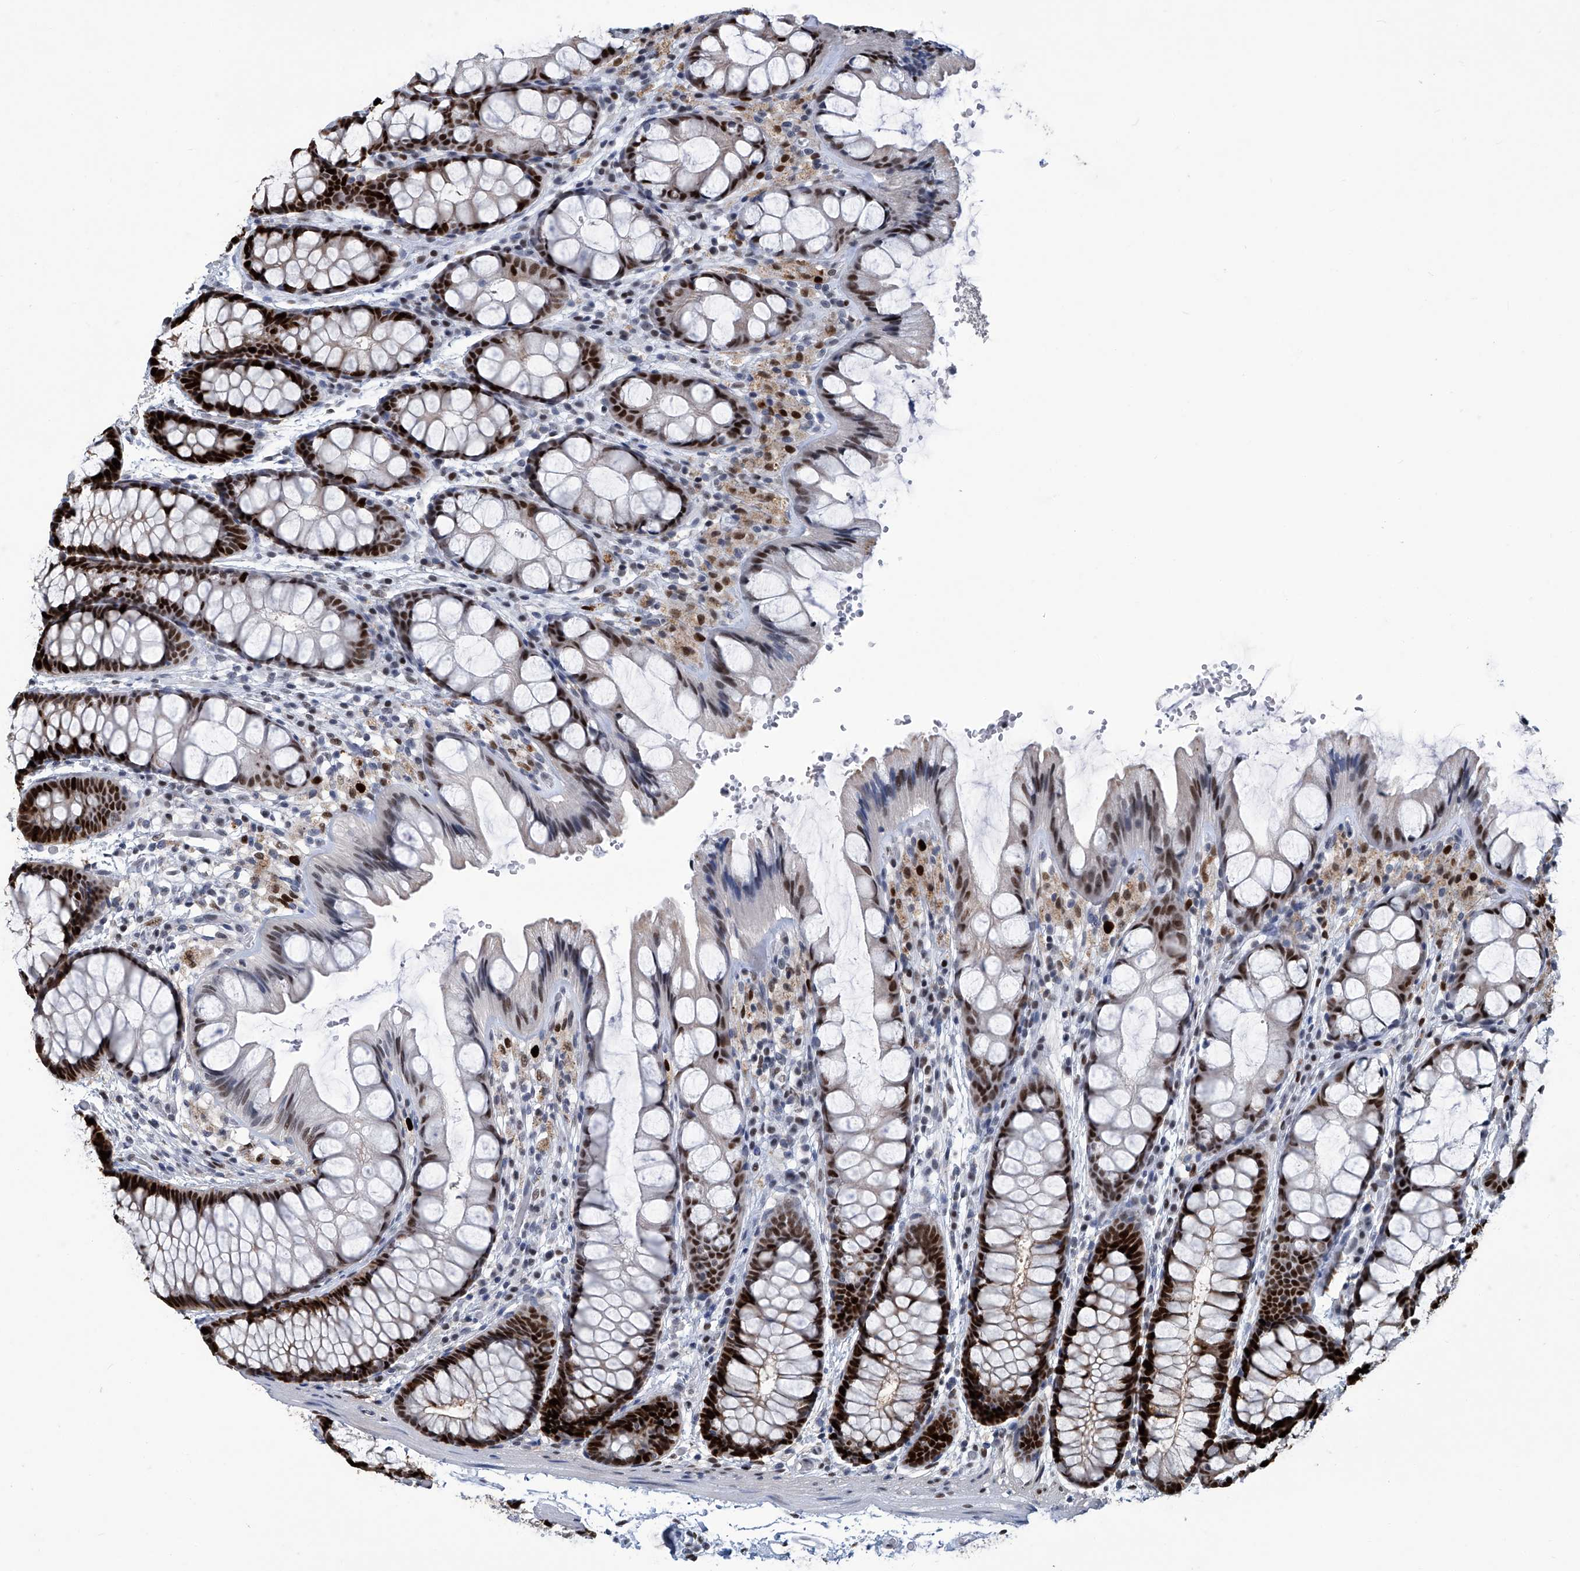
{"staining": {"intensity": "weak", "quantity": "25%-75%", "location": "cytoplasmic/membranous,nuclear"}, "tissue": "colon", "cell_type": "Endothelial cells", "image_type": "normal", "snomed": [{"axis": "morphology", "description": "Normal tissue, NOS"}, {"axis": "topography", "description": "Colon"}], "caption": "Immunohistochemistry histopathology image of unremarkable colon: colon stained using immunohistochemistry demonstrates low levels of weak protein expression localized specifically in the cytoplasmic/membranous,nuclear of endothelial cells, appearing as a cytoplasmic/membranous,nuclear brown color.", "gene": "PCNA", "patient": {"sex": "male", "age": 47}}